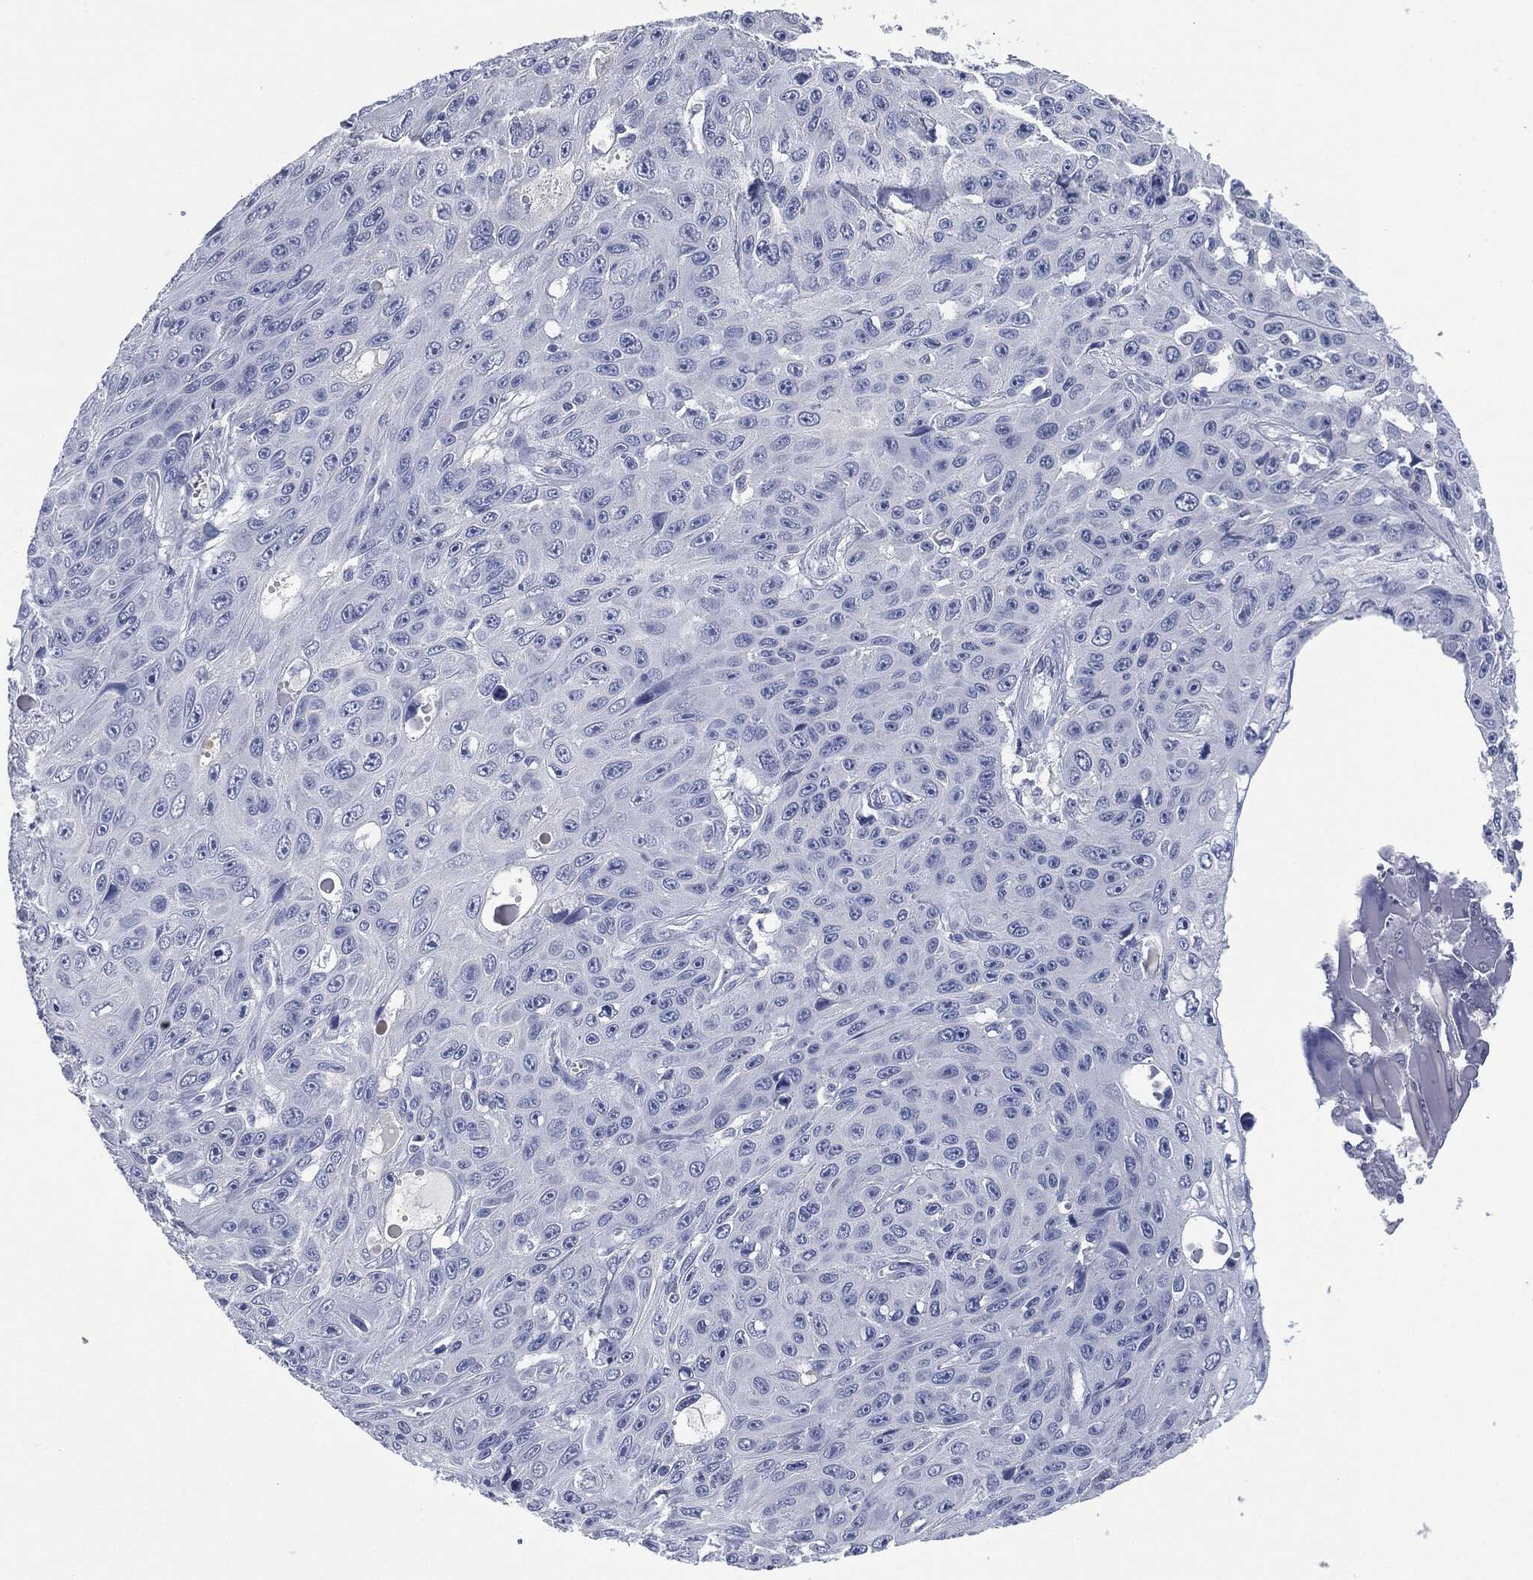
{"staining": {"intensity": "negative", "quantity": "none", "location": "none"}, "tissue": "skin cancer", "cell_type": "Tumor cells", "image_type": "cancer", "snomed": [{"axis": "morphology", "description": "Squamous cell carcinoma, NOS"}, {"axis": "topography", "description": "Skin"}], "caption": "An image of squamous cell carcinoma (skin) stained for a protein demonstrates no brown staining in tumor cells.", "gene": "MUC16", "patient": {"sex": "male", "age": 82}}